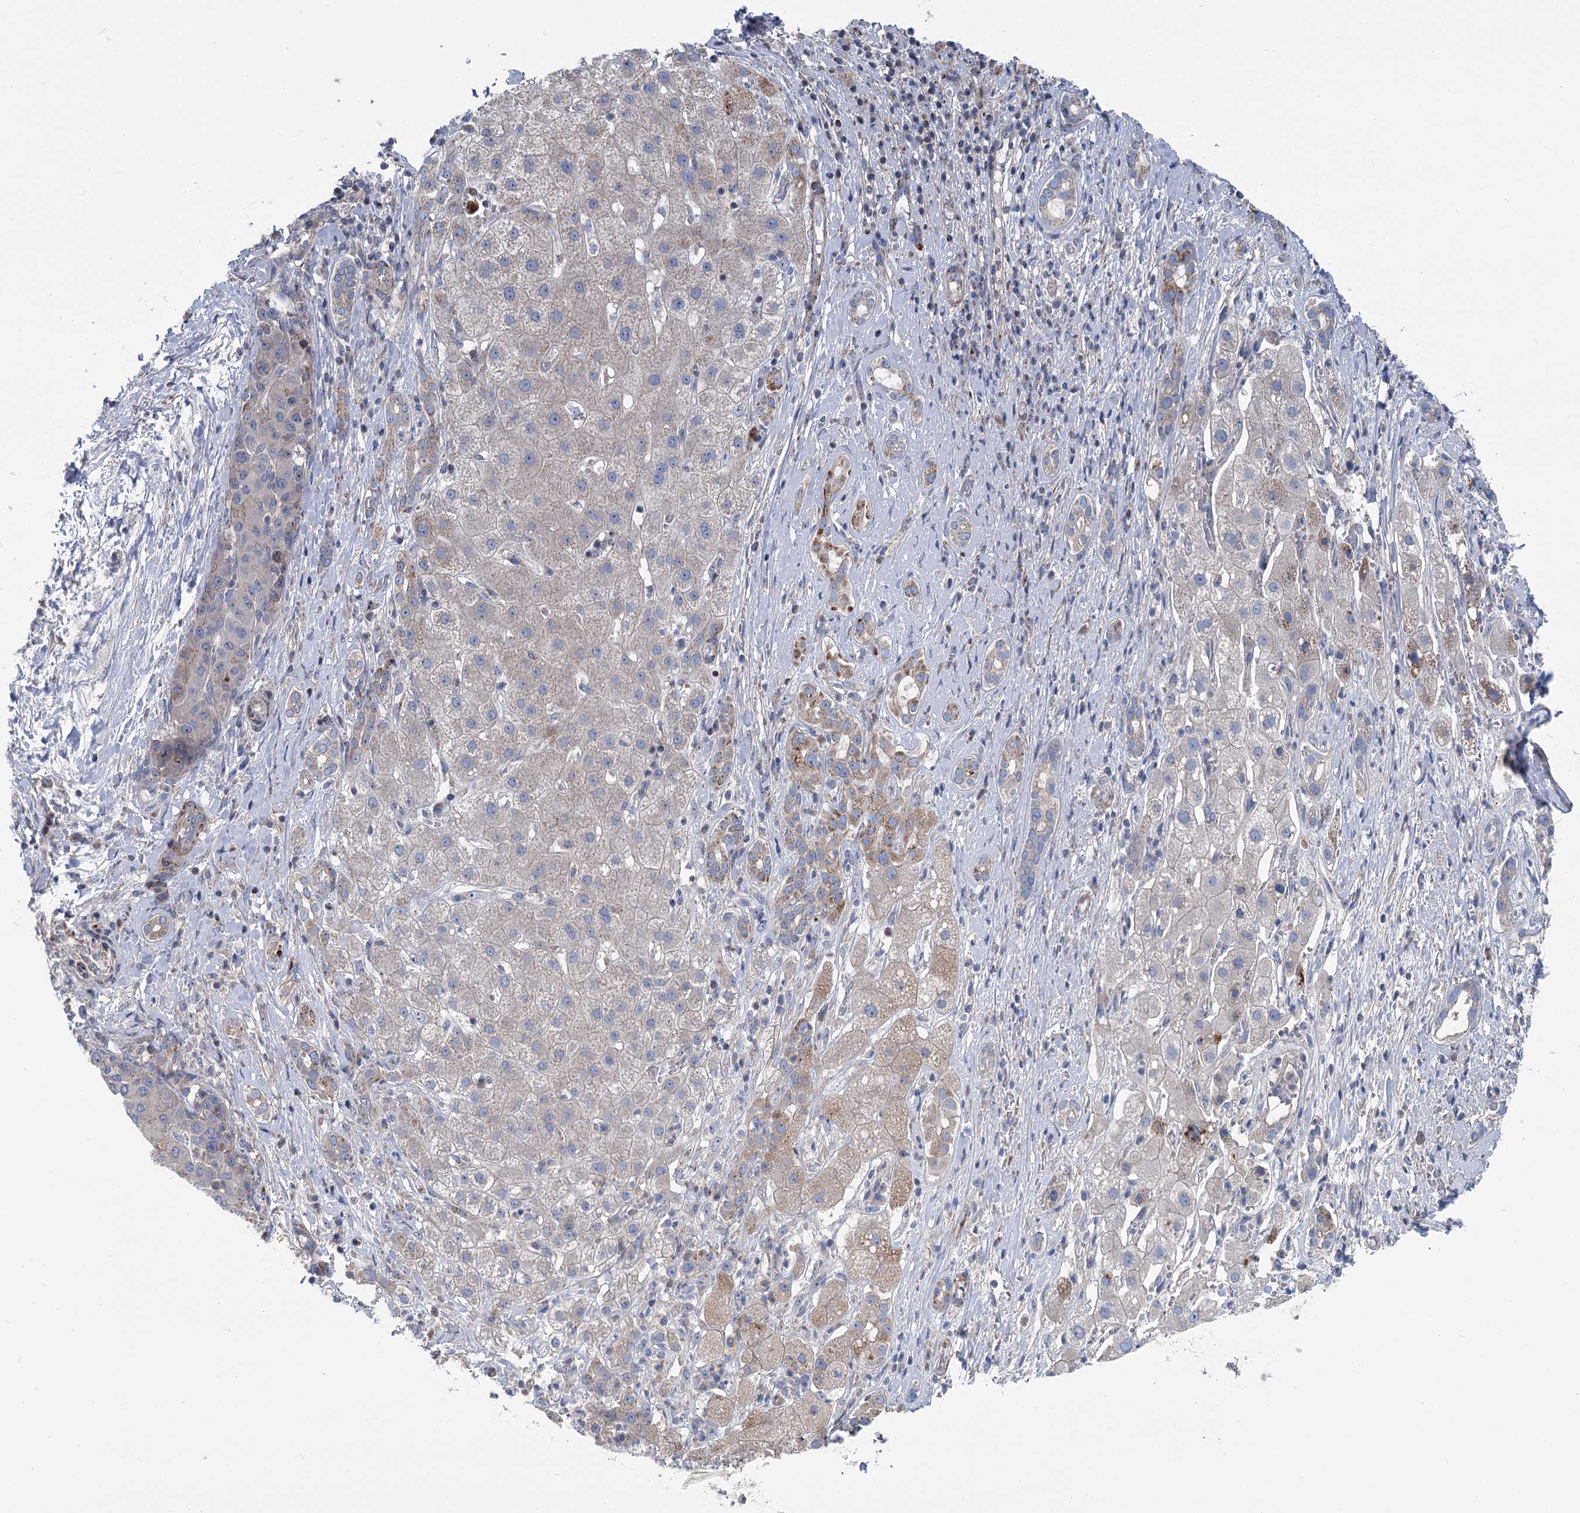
{"staining": {"intensity": "moderate", "quantity": "<25%", "location": "cytoplasmic/membranous"}, "tissue": "liver cancer", "cell_type": "Tumor cells", "image_type": "cancer", "snomed": [{"axis": "morphology", "description": "Carcinoma, Hepatocellular, NOS"}, {"axis": "topography", "description": "Liver"}], "caption": "Liver cancer stained with immunohistochemistry (IHC) displays moderate cytoplasmic/membranous expression in approximately <25% of tumor cells.", "gene": "MARK2", "patient": {"sex": "male", "age": 65}}